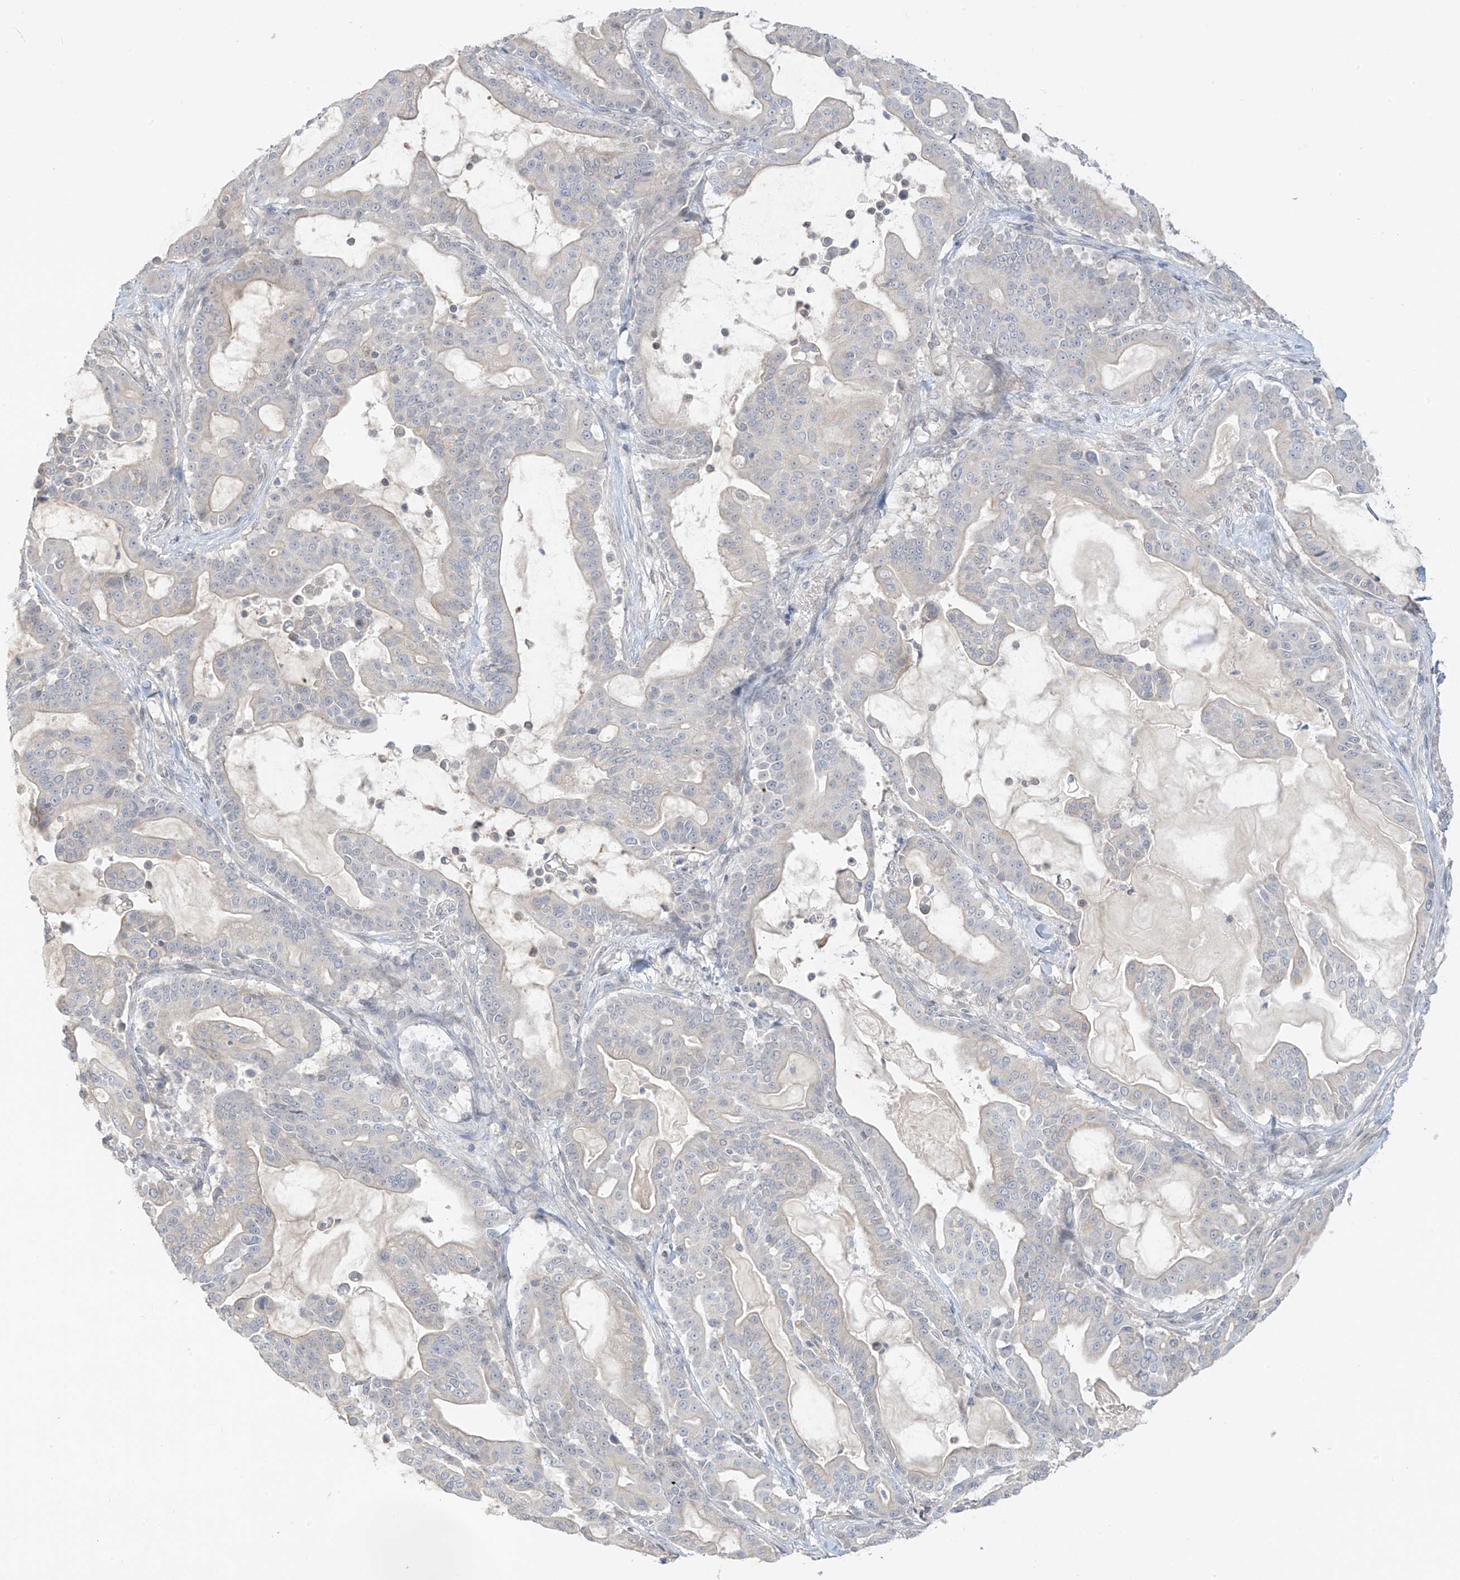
{"staining": {"intensity": "negative", "quantity": "none", "location": "none"}, "tissue": "pancreatic cancer", "cell_type": "Tumor cells", "image_type": "cancer", "snomed": [{"axis": "morphology", "description": "Adenocarcinoma, NOS"}, {"axis": "topography", "description": "Pancreas"}], "caption": "The micrograph demonstrates no significant expression in tumor cells of pancreatic cancer (adenocarcinoma).", "gene": "DCDC2", "patient": {"sex": "male", "age": 63}}